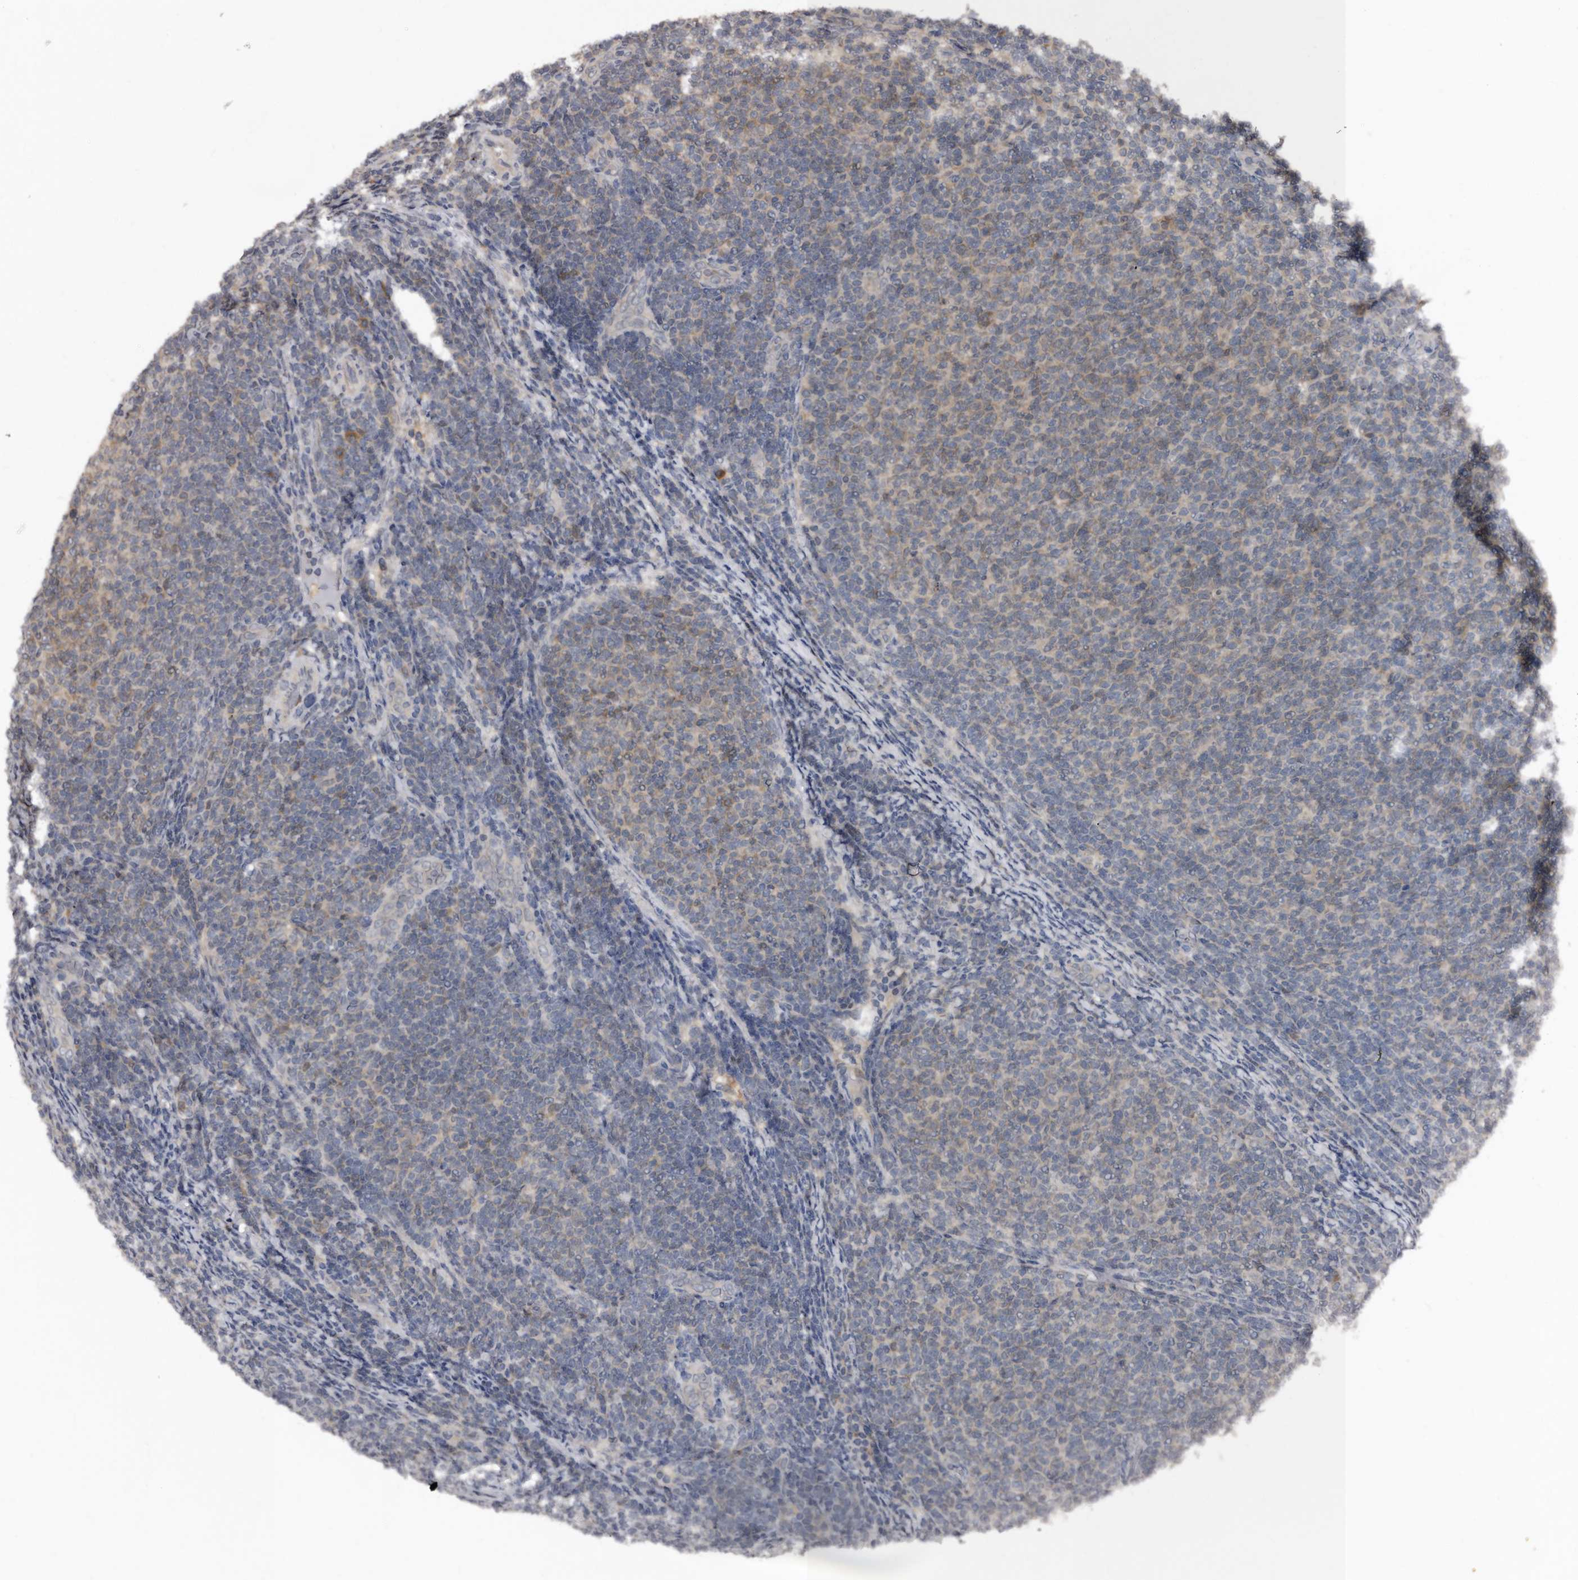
{"staining": {"intensity": "weak", "quantity": "25%-75%", "location": "cytoplasmic/membranous"}, "tissue": "lymphoma", "cell_type": "Tumor cells", "image_type": "cancer", "snomed": [{"axis": "morphology", "description": "Malignant lymphoma, non-Hodgkin's type, Low grade"}, {"axis": "topography", "description": "Lymph node"}], "caption": "Approximately 25%-75% of tumor cells in human malignant lymphoma, non-Hodgkin's type (low-grade) exhibit weak cytoplasmic/membranous protein expression as visualized by brown immunohistochemical staining.", "gene": "PMVK", "patient": {"sex": "male", "age": 66}}